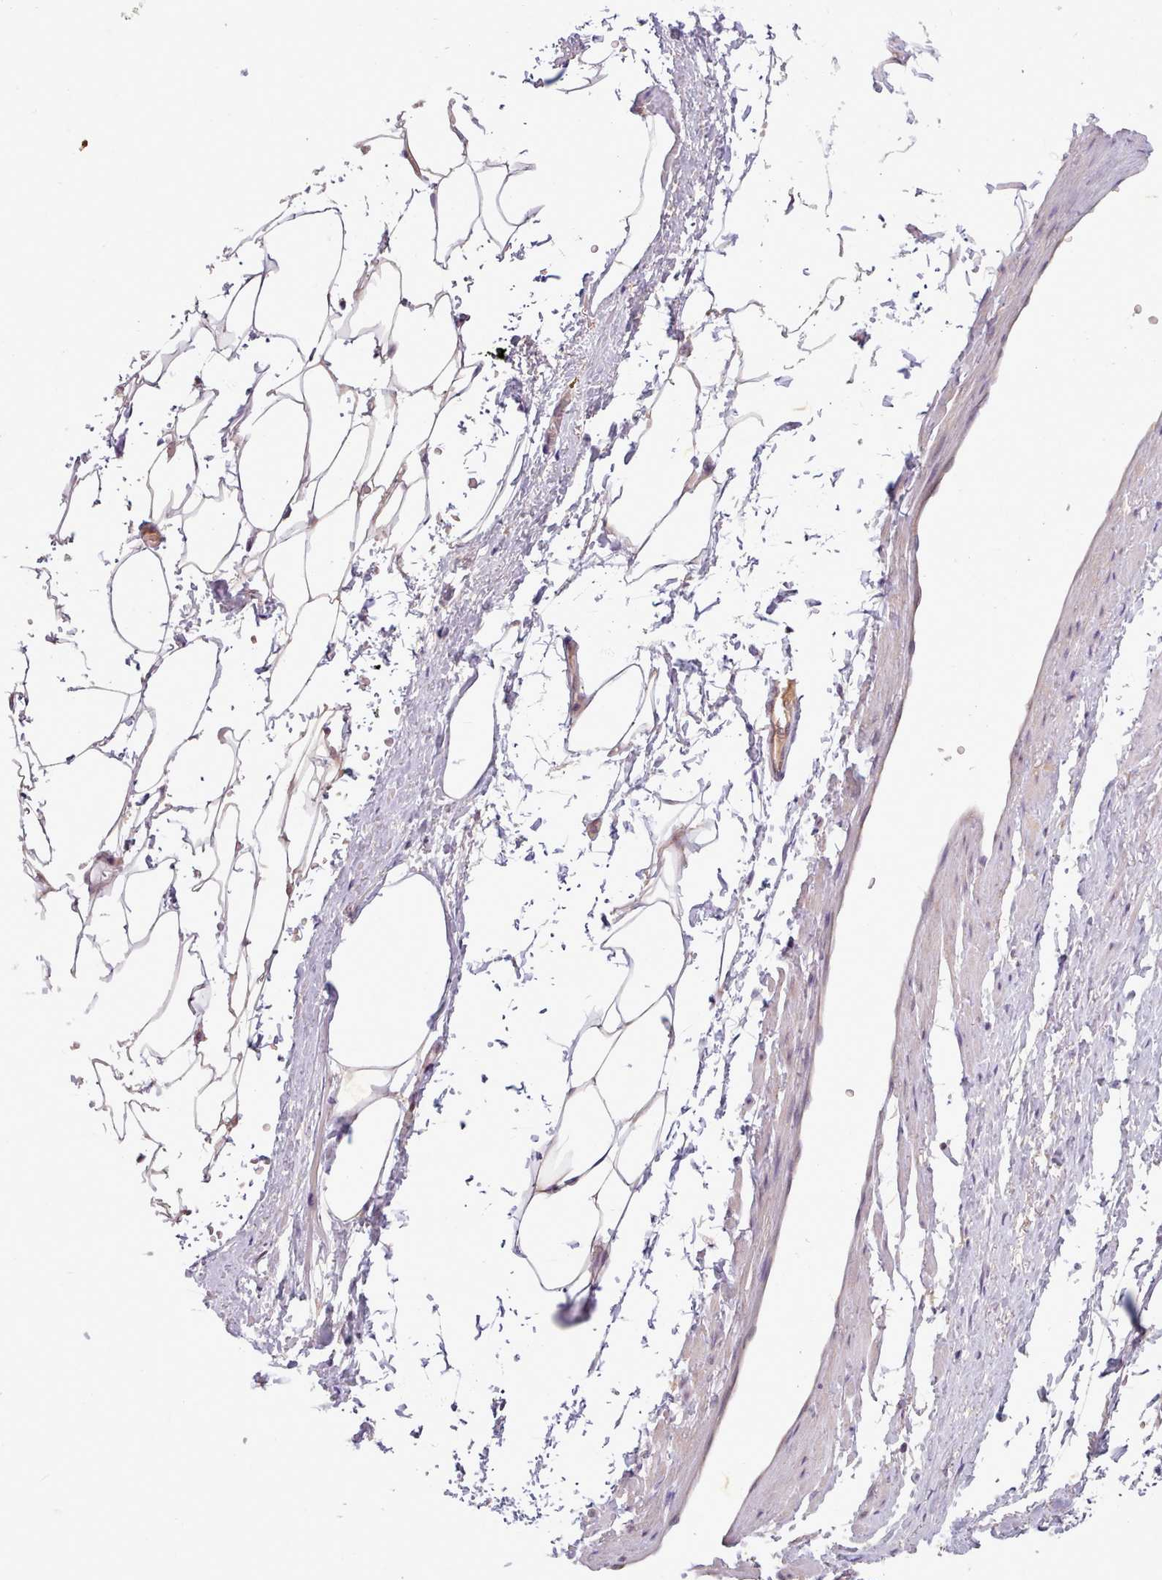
{"staining": {"intensity": "negative", "quantity": "none", "location": "none"}, "tissue": "adipose tissue", "cell_type": "Adipocytes", "image_type": "normal", "snomed": [{"axis": "morphology", "description": "Normal tissue, NOS"}, {"axis": "morphology", "description": "Adenocarcinoma, Low grade"}, {"axis": "topography", "description": "Prostate"}, {"axis": "topography", "description": "Peripheral nerve tissue"}], "caption": "Immunohistochemistry of benign adipose tissue displays no expression in adipocytes.", "gene": "NMRK1", "patient": {"sex": "male", "age": 63}}